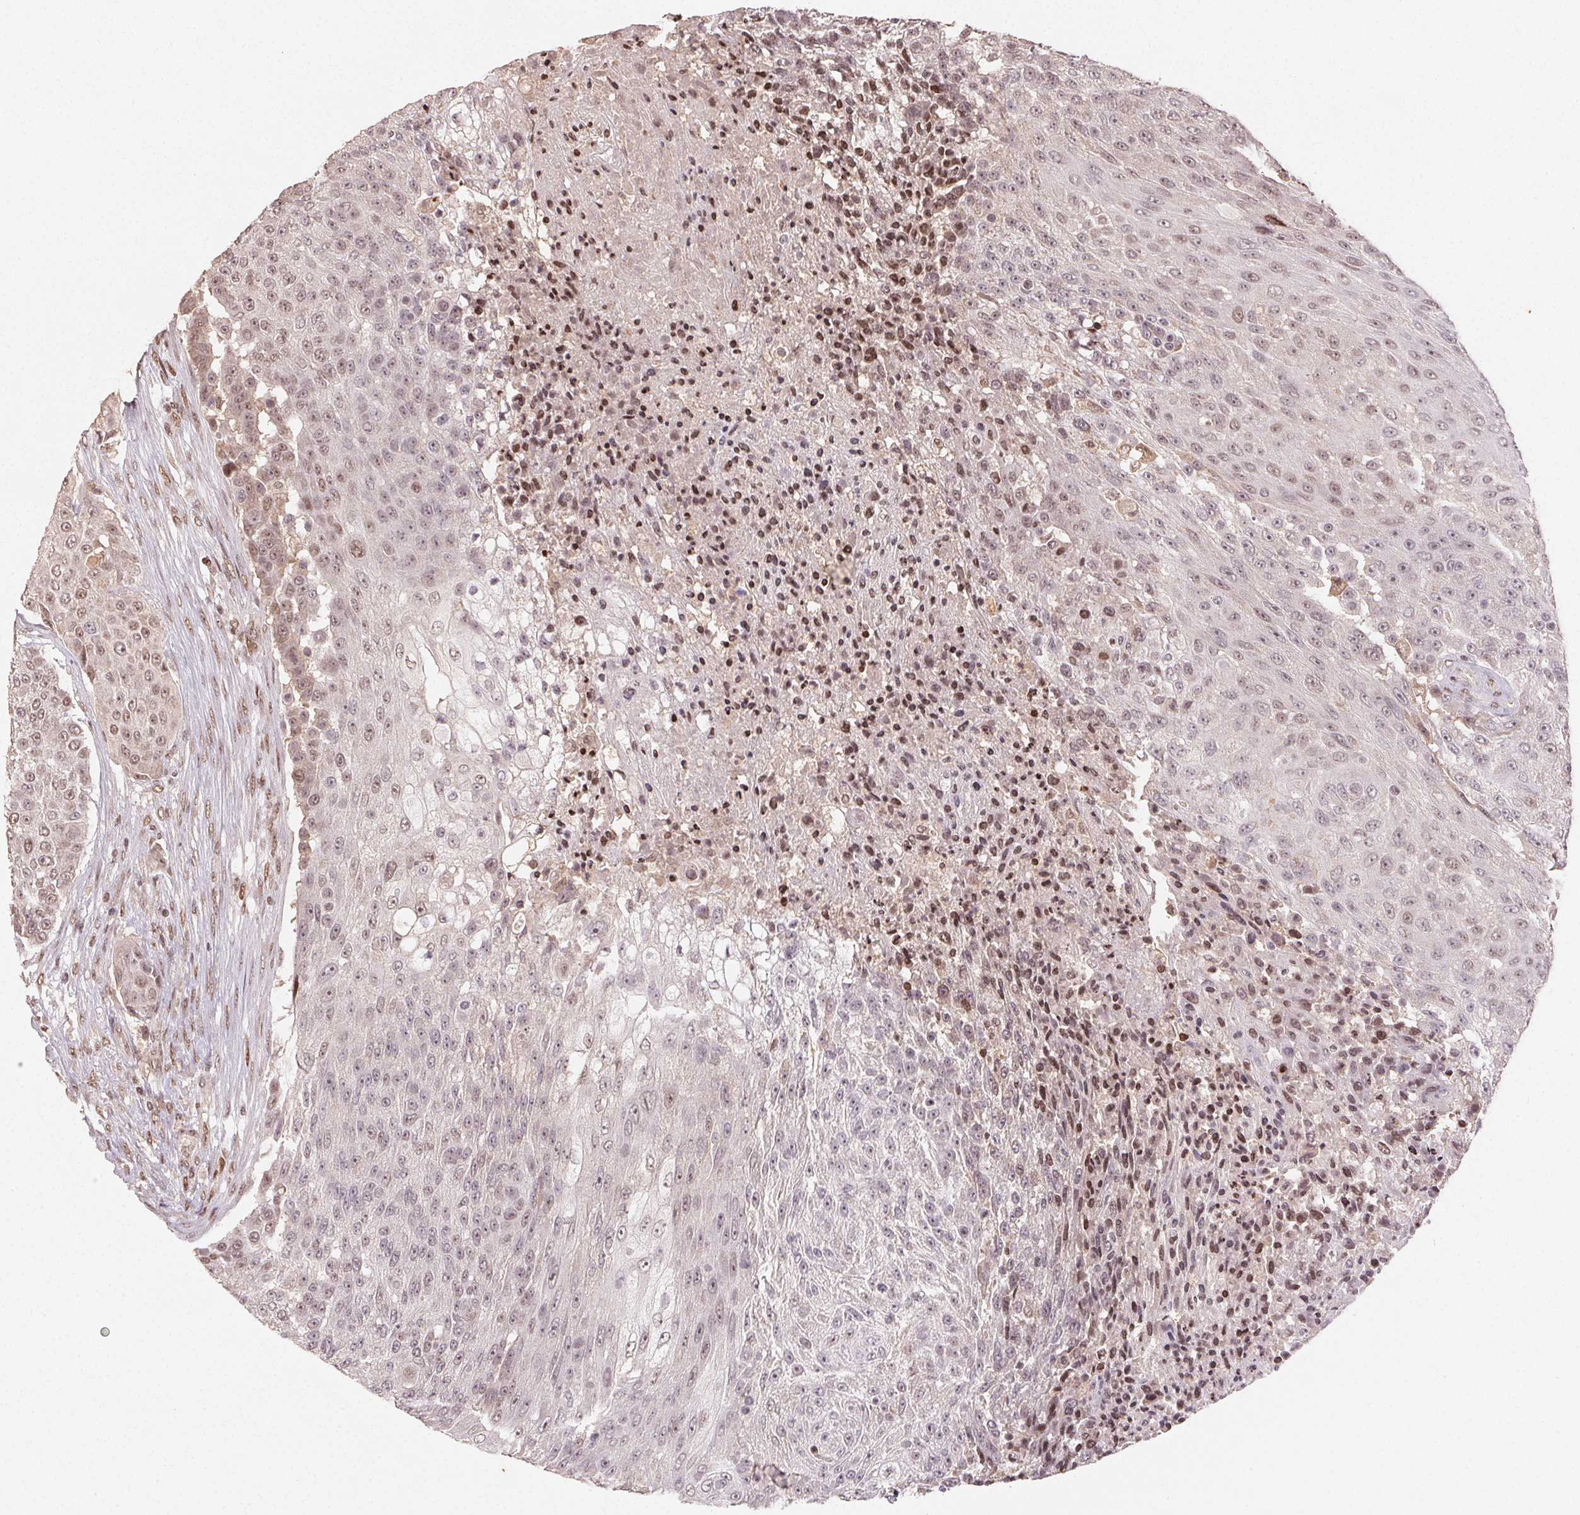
{"staining": {"intensity": "weak", "quantity": ">75%", "location": "nuclear"}, "tissue": "urothelial cancer", "cell_type": "Tumor cells", "image_type": "cancer", "snomed": [{"axis": "morphology", "description": "Urothelial carcinoma, High grade"}, {"axis": "topography", "description": "Urinary bladder"}], "caption": "A high-resolution image shows immunohistochemistry staining of high-grade urothelial carcinoma, which reveals weak nuclear positivity in approximately >75% of tumor cells.", "gene": "MAPKAPK2", "patient": {"sex": "female", "age": 63}}